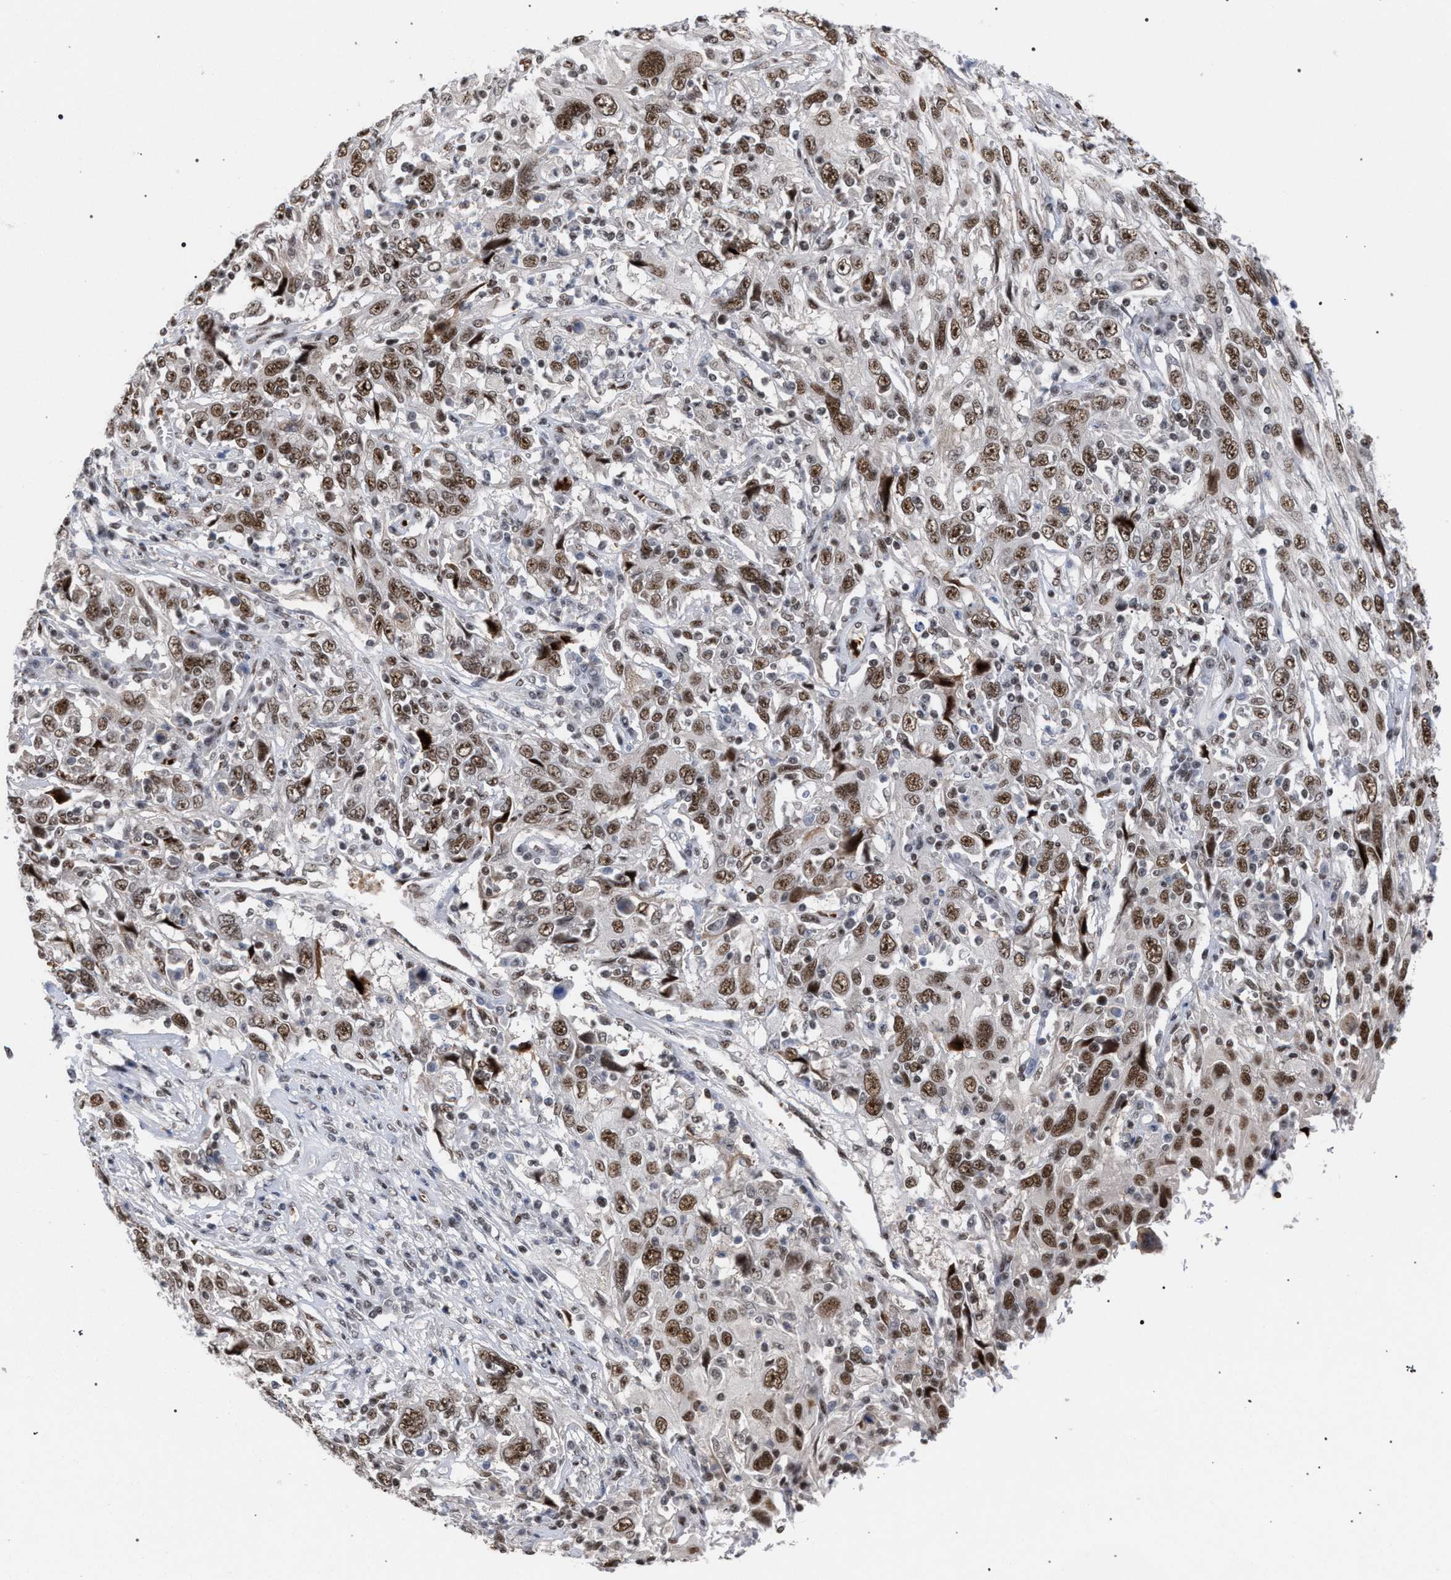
{"staining": {"intensity": "moderate", "quantity": ">75%", "location": "nuclear"}, "tissue": "cervical cancer", "cell_type": "Tumor cells", "image_type": "cancer", "snomed": [{"axis": "morphology", "description": "Squamous cell carcinoma, NOS"}, {"axis": "topography", "description": "Cervix"}], "caption": "This histopathology image shows immunohistochemistry (IHC) staining of cervical cancer, with medium moderate nuclear staining in approximately >75% of tumor cells.", "gene": "SCAF4", "patient": {"sex": "female", "age": 46}}